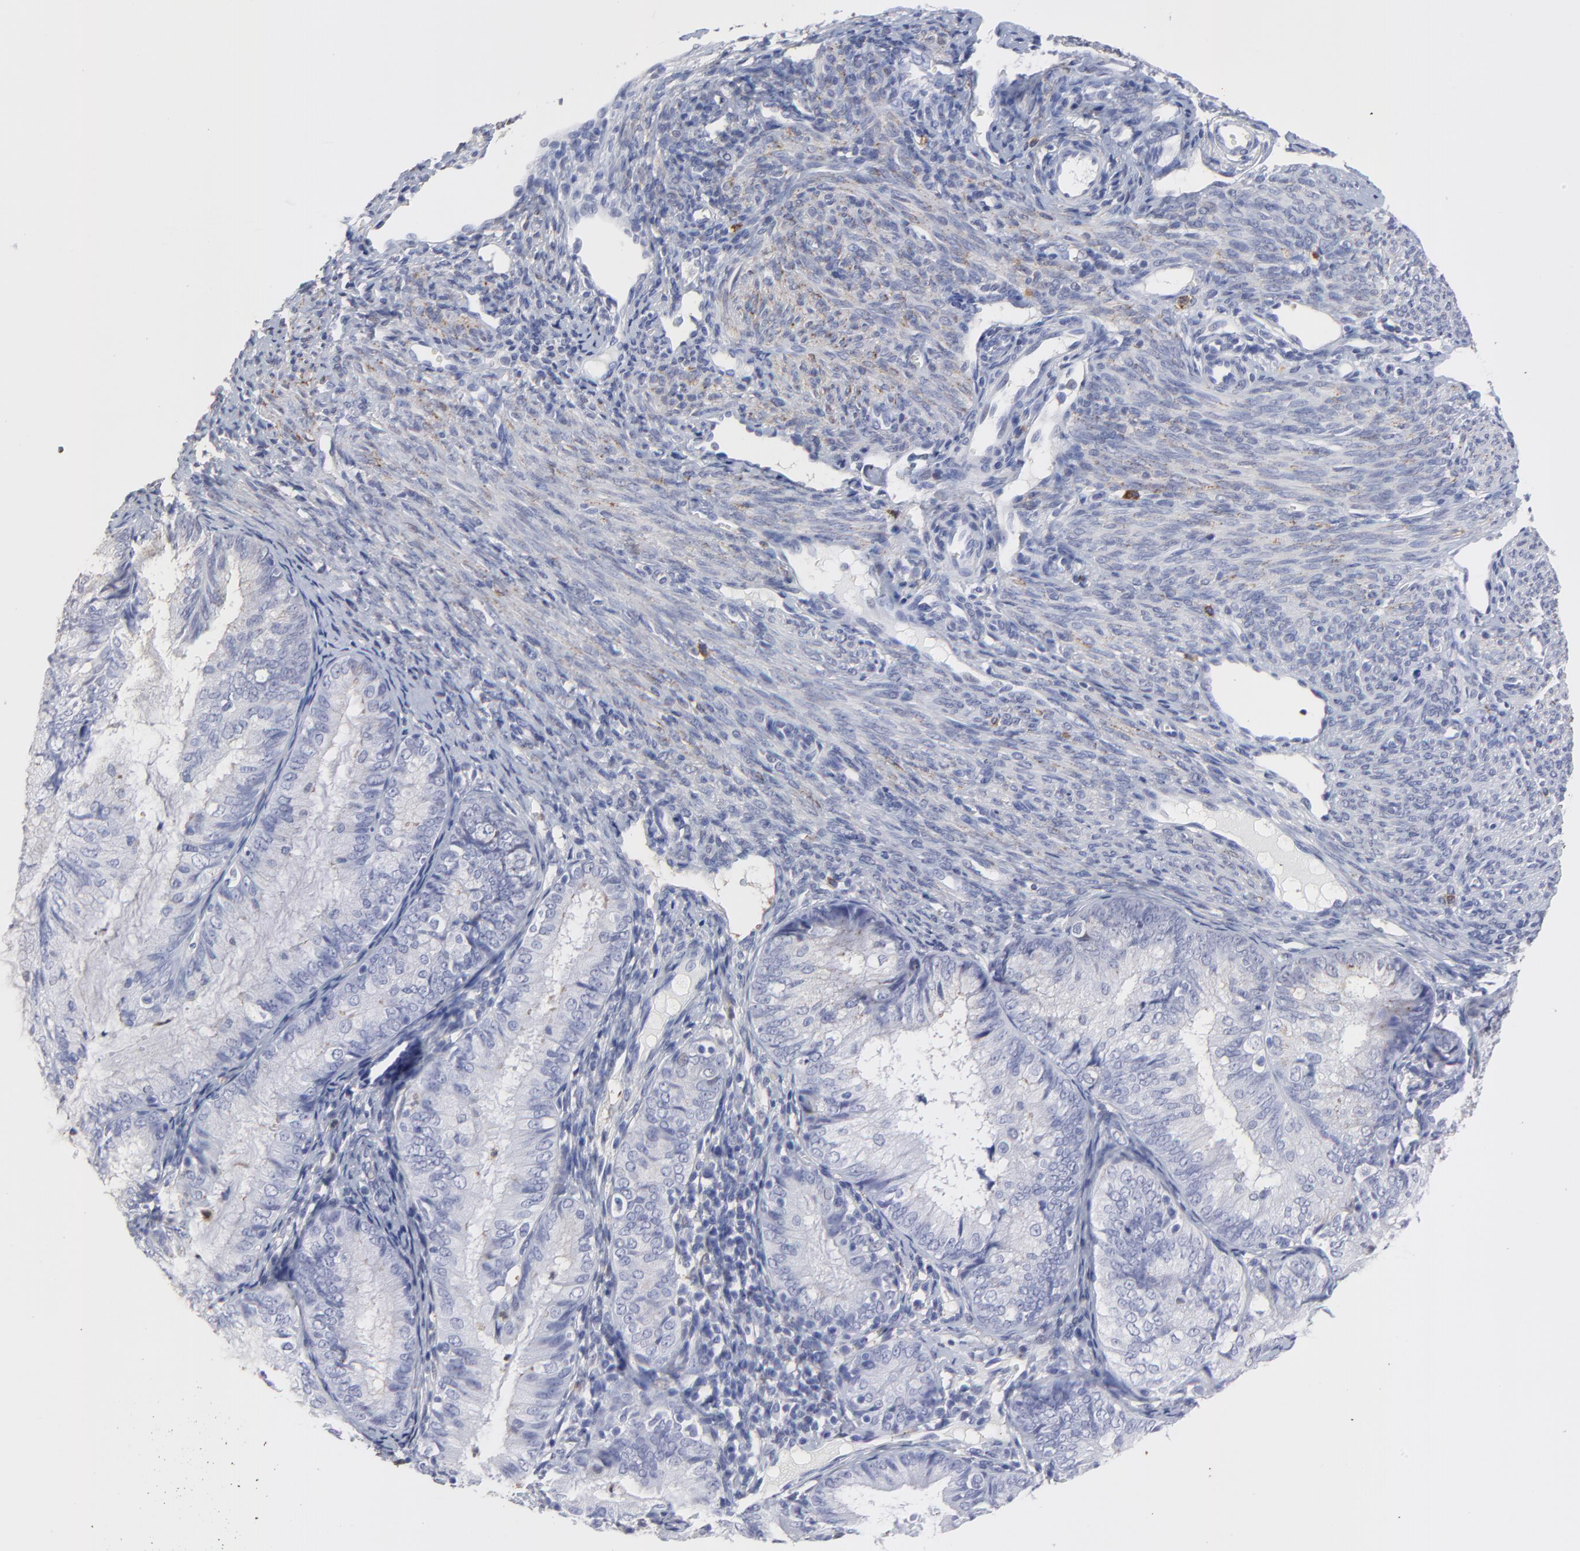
{"staining": {"intensity": "moderate", "quantity": "<25%", "location": "cytoplasmic/membranous"}, "tissue": "endometrial cancer", "cell_type": "Tumor cells", "image_type": "cancer", "snomed": [{"axis": "morphology", "description": "Adenocarcinoma, NOS"}, {"axis": "topography", "description": "Endometrium"}], "caption": "An image of endometrial cancer stained for a protein shows moderate cytoplasmic/membranous brown staining in tumor cells.", "gene": "SMARCA1", "patient": {"sex": "female", "age": 66}}